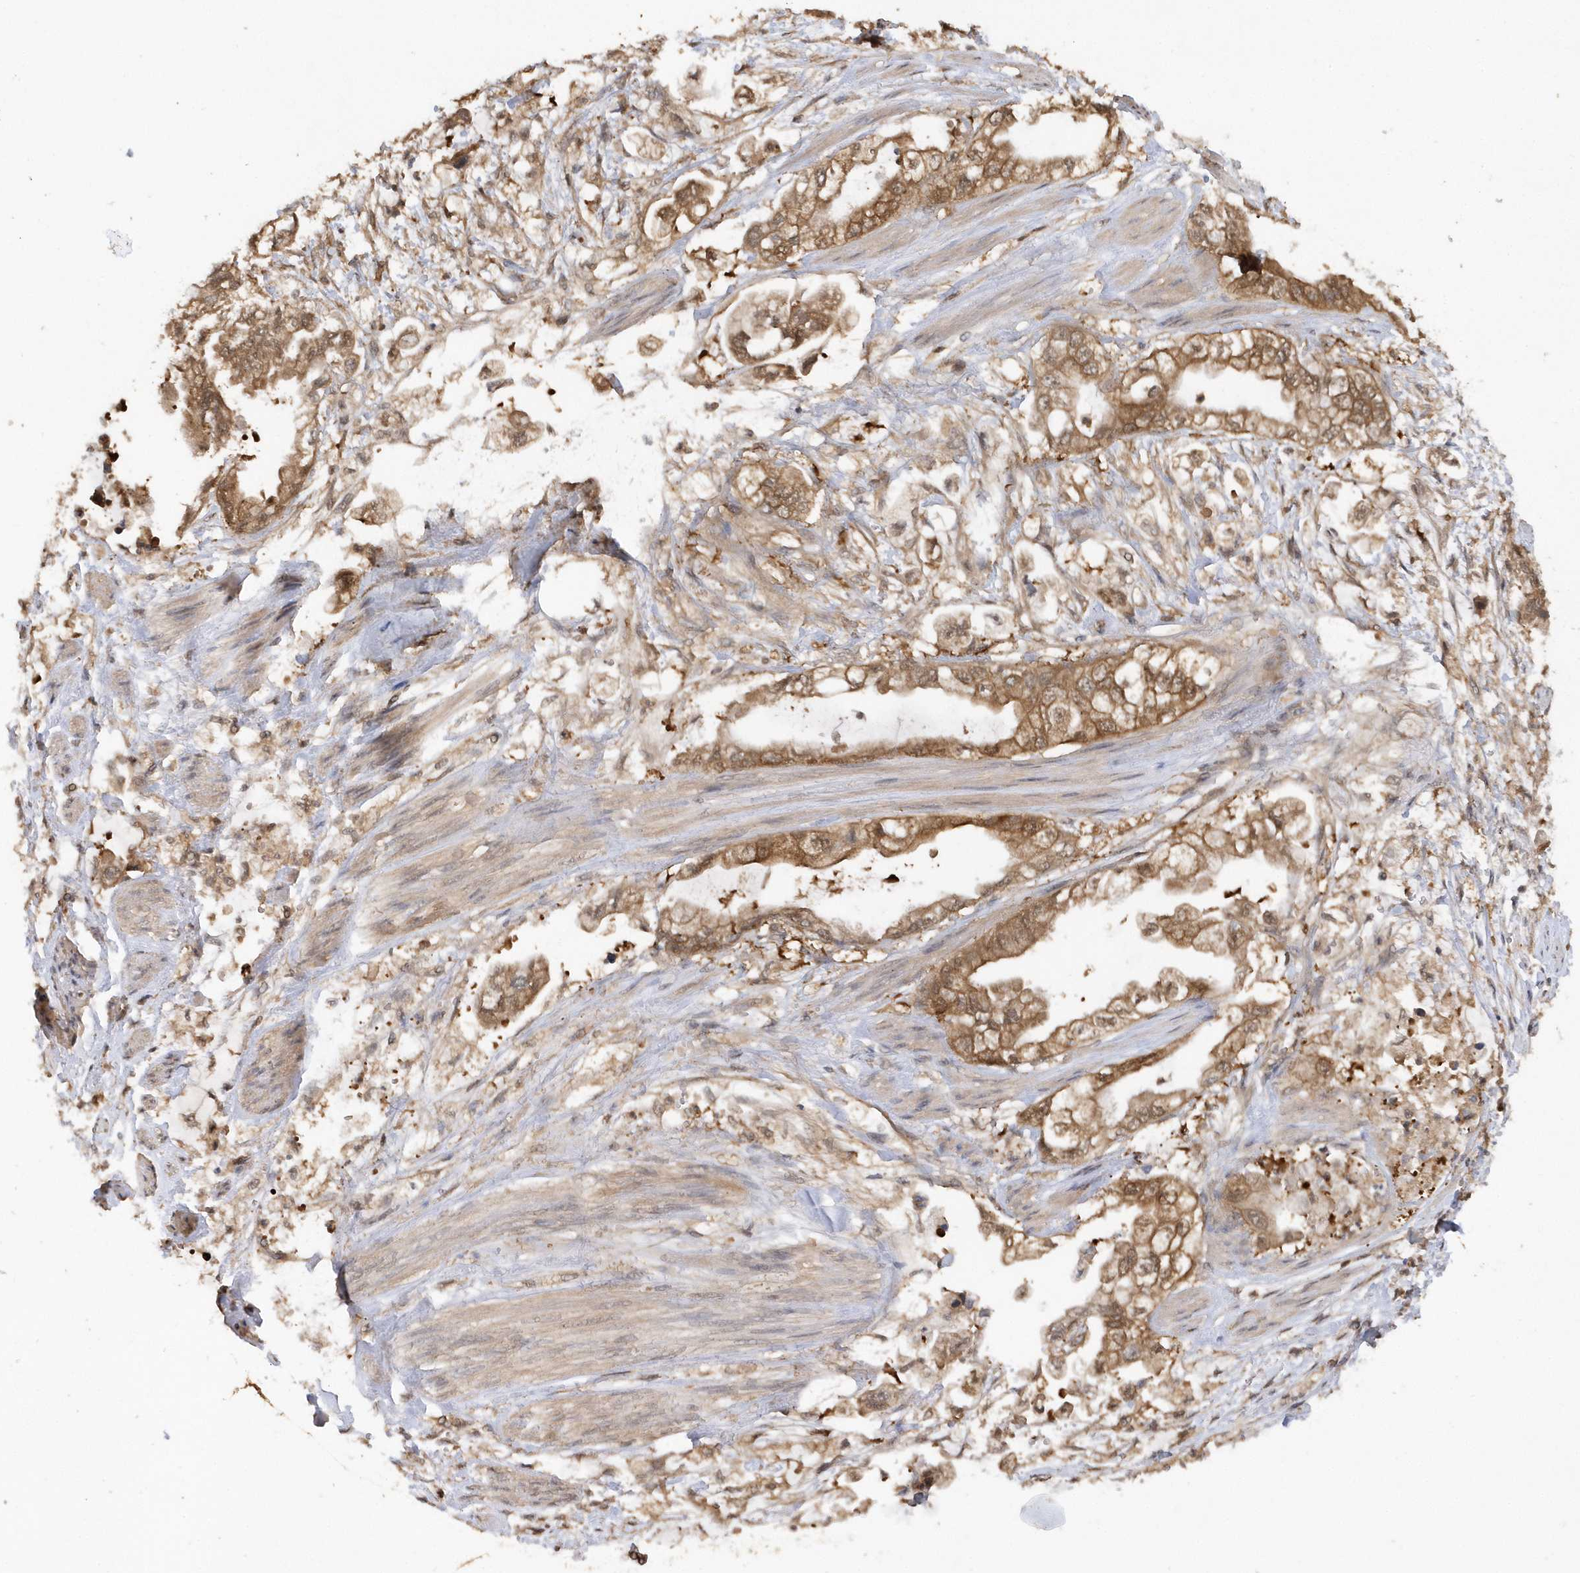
{"staining": {"intensity": "moderate", "quantity": ">75%", "location": "cytoplasmic/membranous"}, "tissue": "stomach cancer", "cell_type": "Tumor cells", "image_type": "cancer", "snomed": [{"axis": "morphology", "description": "Adenocarcinoma, NOS"}, {"axis": "topography", "description": "Stomach"}], "caption": "Tumor cells demonstrate moderate cytoplasmic/membranous positivity in approximately >75% of cells in stomach cancer (adenocarcinoma).", "gene": "RPE", "patient": {"sex": "male", "age": 62}}